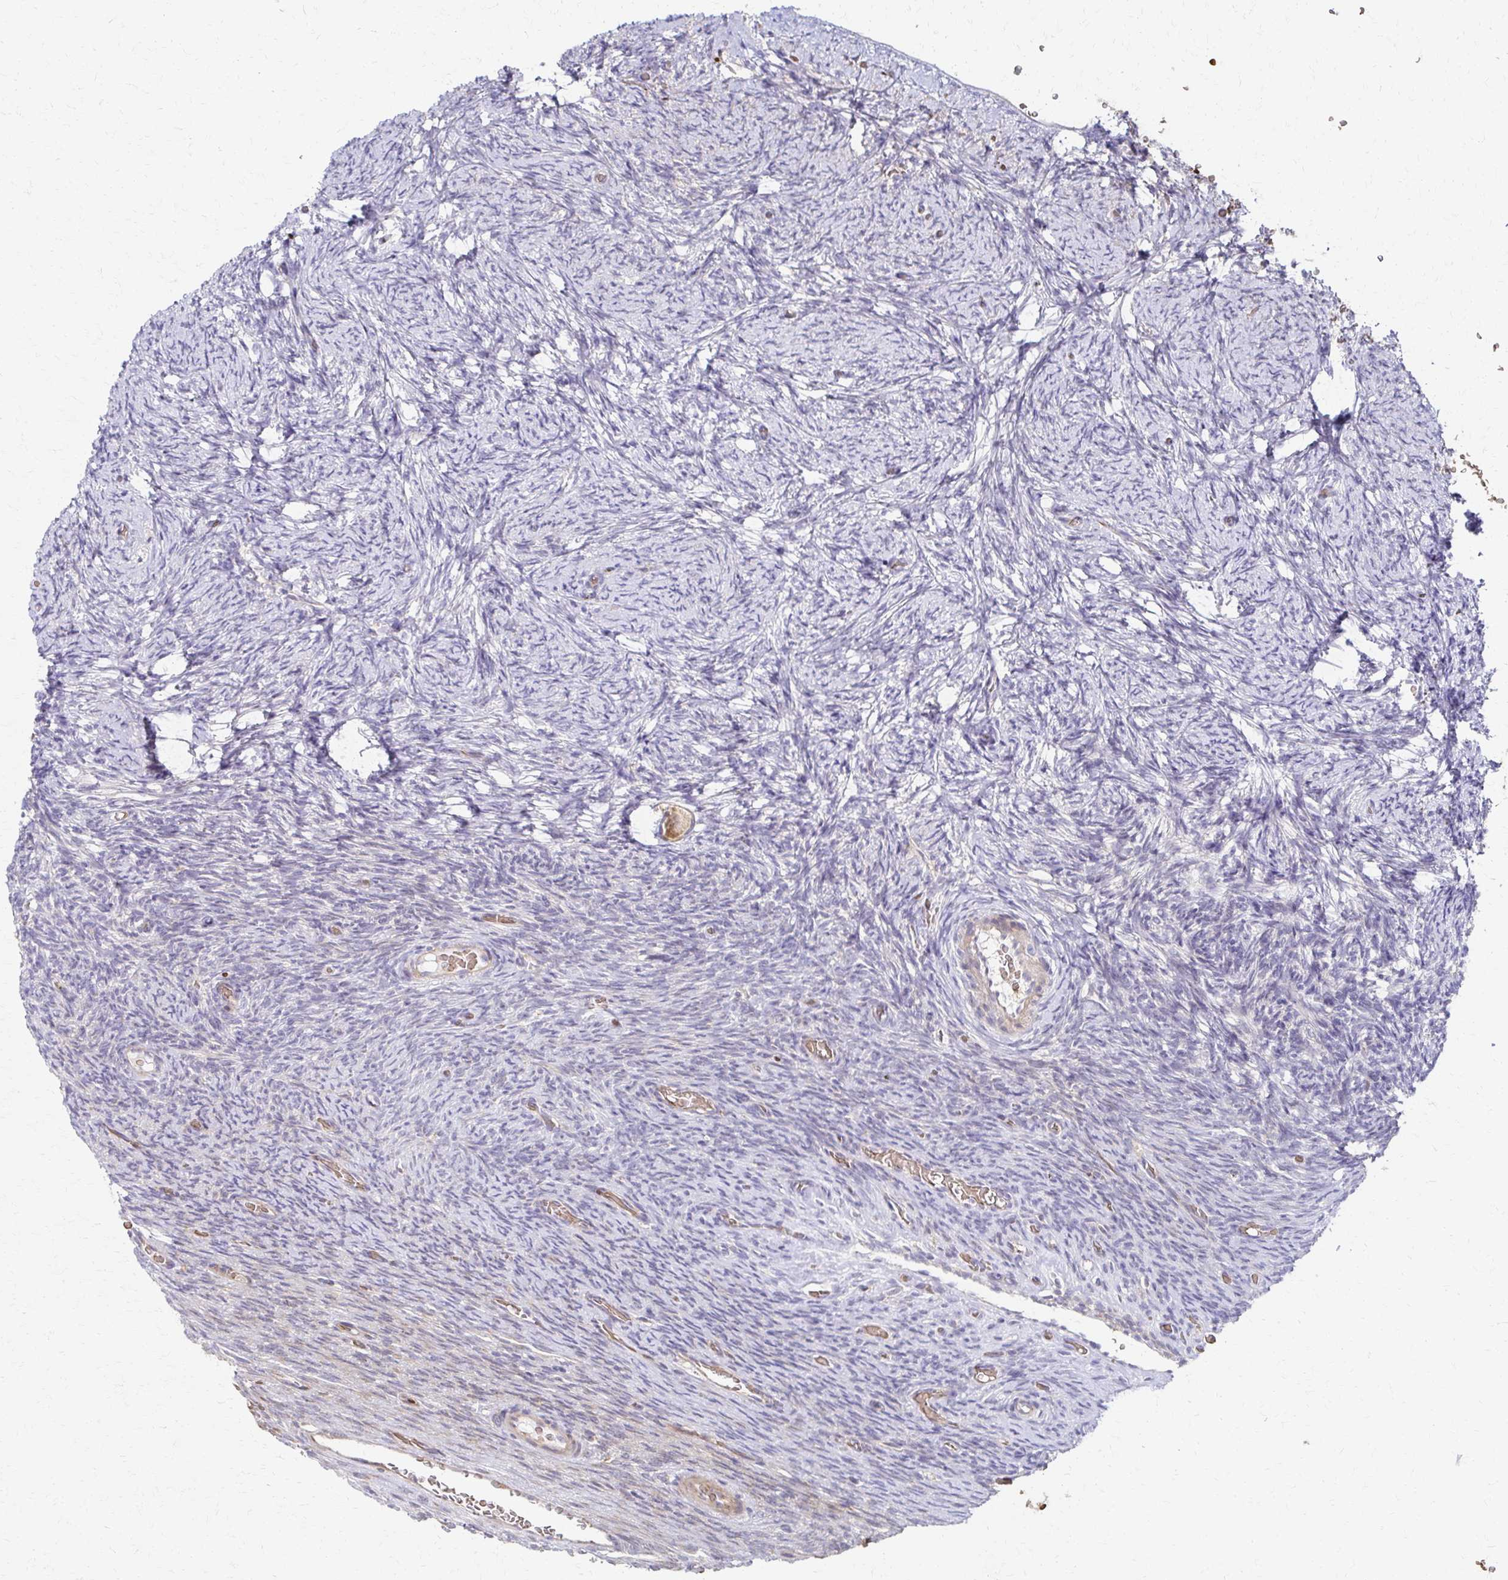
{"staining": {"intensity": "moderate", "quantity": "25%-75%", "location": "cytoplasmic/membranous"}, "tissue": "ovary", "cell_type": "Follicle cells", "image_type": "normal", "snomed": [{"axis": "morphology", "description": "Normal tissue, NOS"}, {"axis": "topography", "description": "Ovary"}], "caption": "Immunohistochemistry micrograph of normal ovary stained for a protein (brown), which reveals medium levels of moderate cytoplasmic/membranous positivity in about 25%-75% of follicle cells.", "gene": "SKA2", "patient": {"sex": "female", "age": 34}}